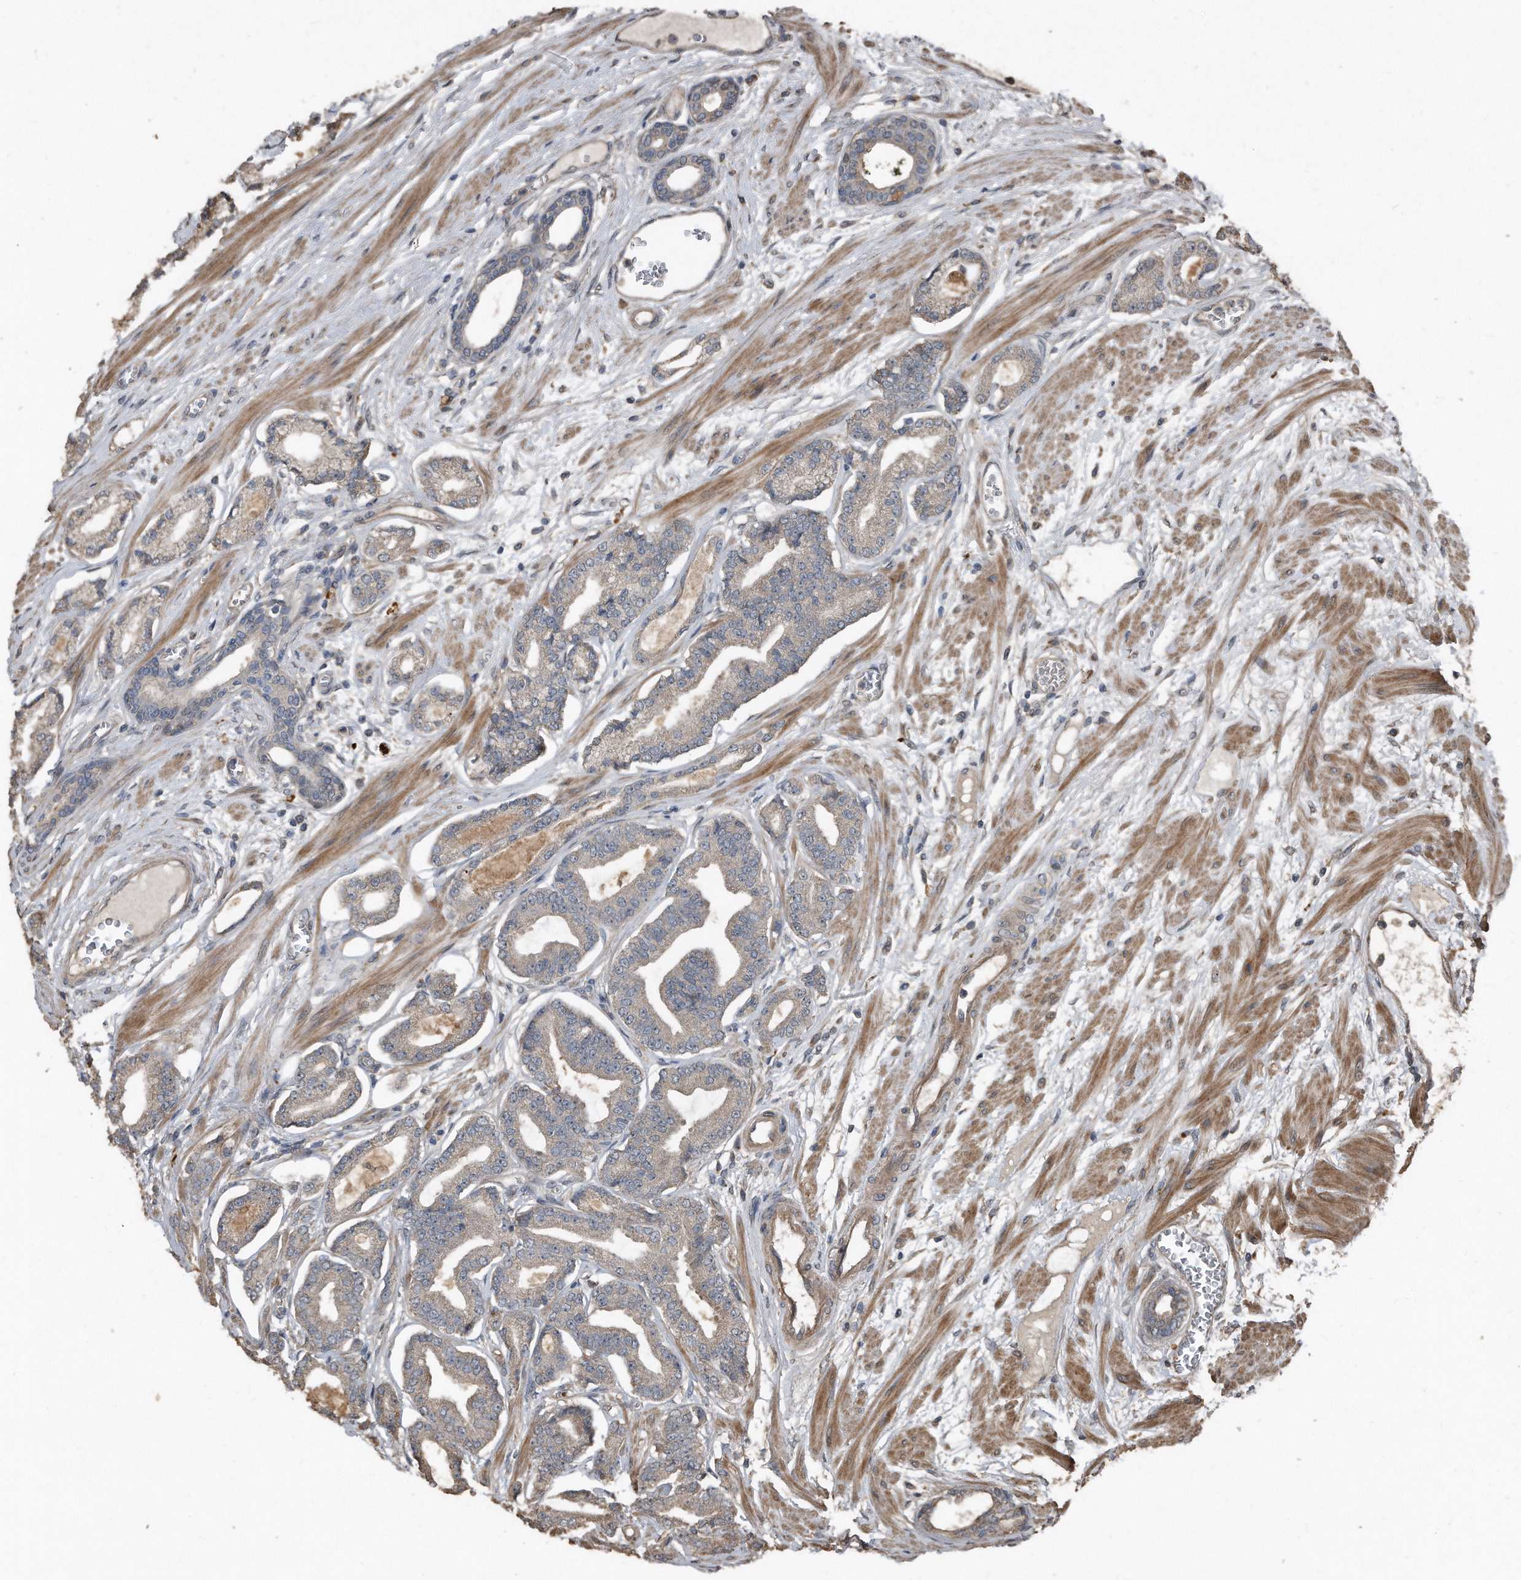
{"staining": {"intensity": "weak", "quantity": "<25%", "location": "cytoplasmic/membranous"}, "tissue": "prostate cancer", "cell_type": "Tumor cells", "image_type": "cancer", "snomed": [{"axis": "morphology", "description": "Adenocarcinoma, Low grade"}, {"axis": "topography", "description": "Prostate"}], "caption": "Protein analysis of prostate adenocarcinoma (low-grade) reveals no significant staining in tumor cells.", "gene": "ANKRD10", "patient": {"sex": "male", "age": 60}}